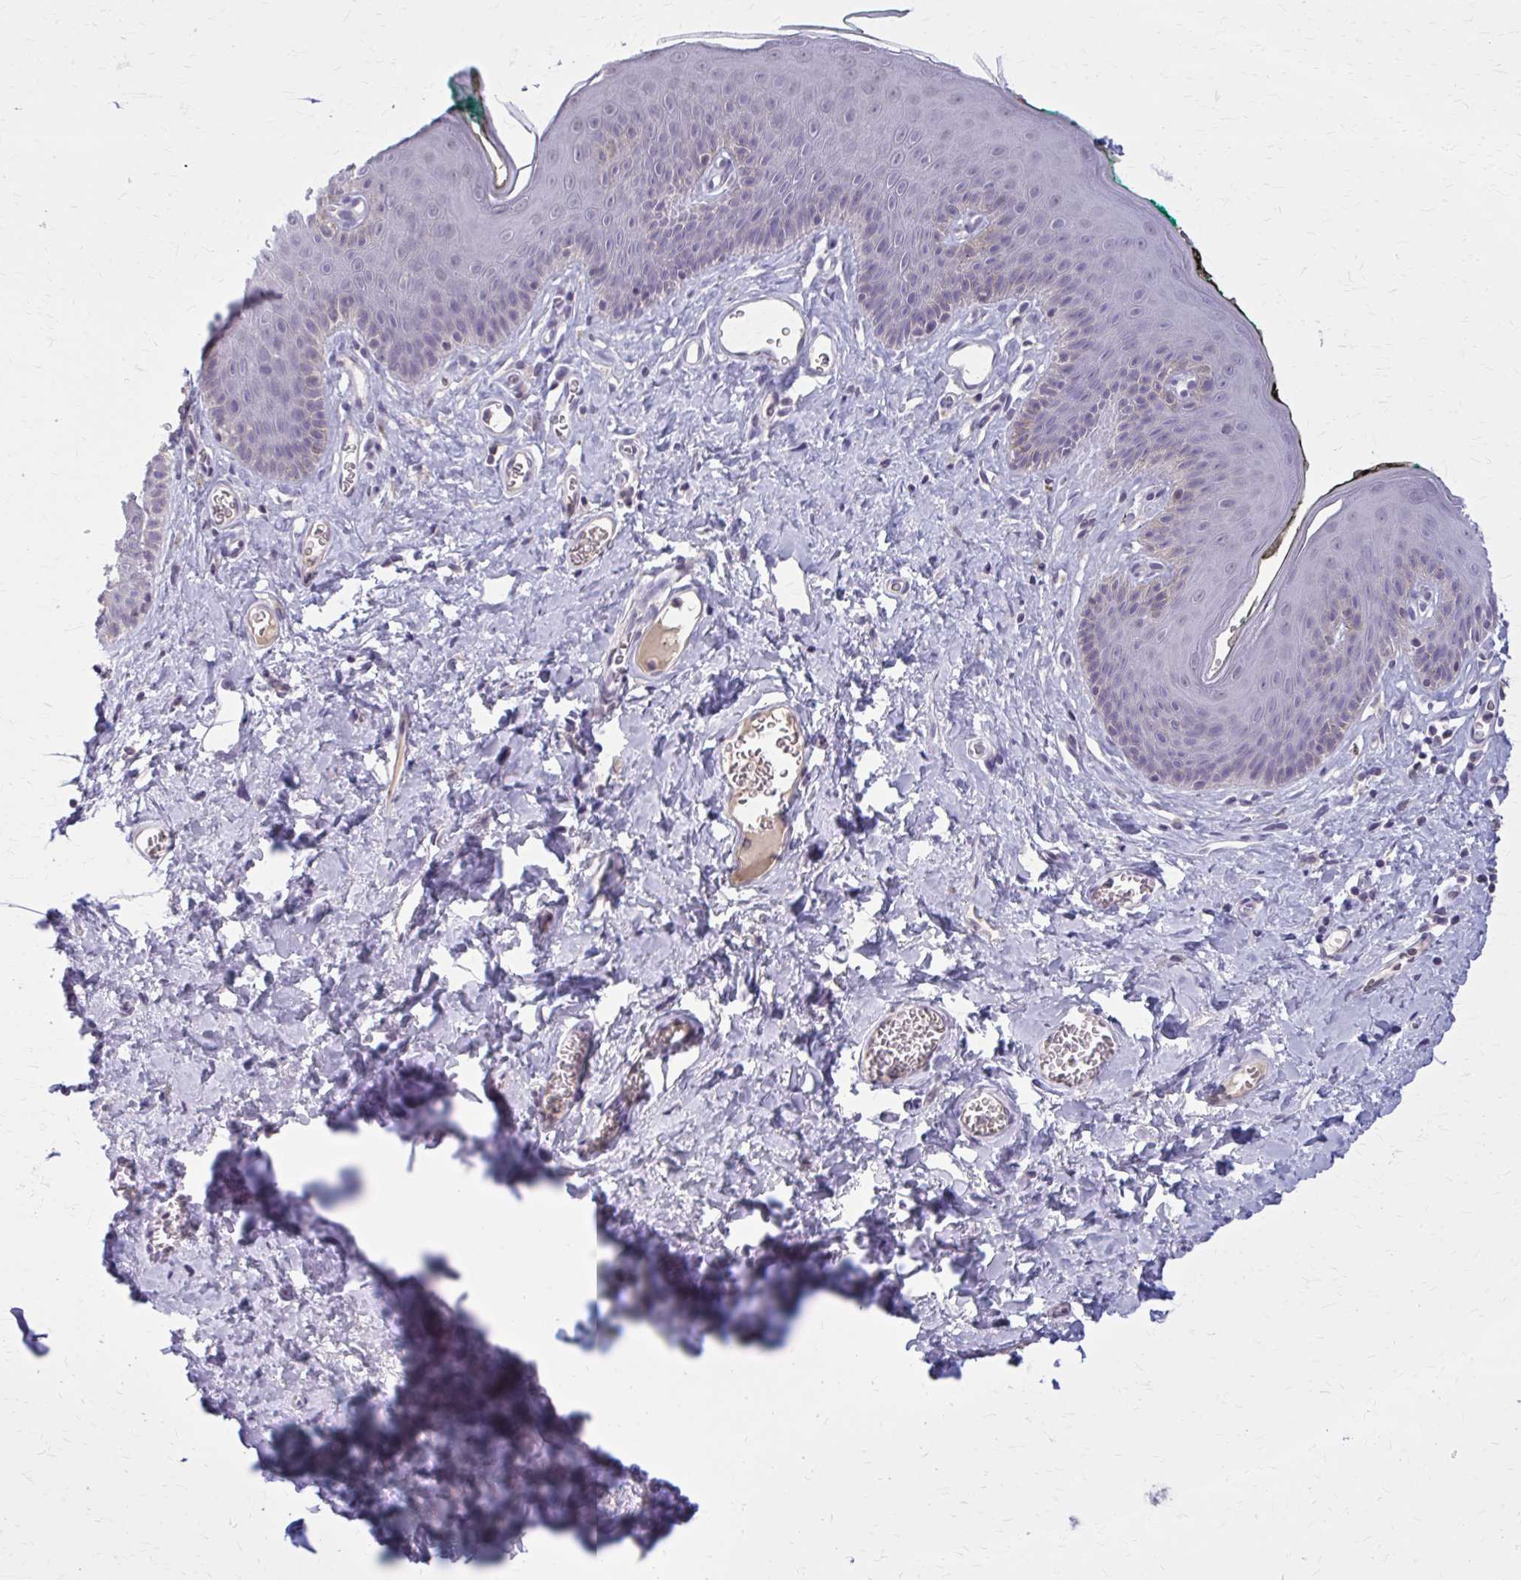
{"staining": {"intensity": "negative", "quantity": "none", "location": "none"}, "tissue": "skin", "cell_type": "Epidermal cells", "image_type": "normal", "snomed": [{"axis": "morphology", "description": "Normal tissue, NOS"}, {"axis": "topography", "description": "Vulva"}, {"axis": "topography", "description": "Peripheral nerve tissue"}], "caption": "Immunohistochemistry (IHC) of normal skin displays no staining in epidermal cells.", "gene": "OR4A47", "patient": {"sex": "female", "age": 66}}